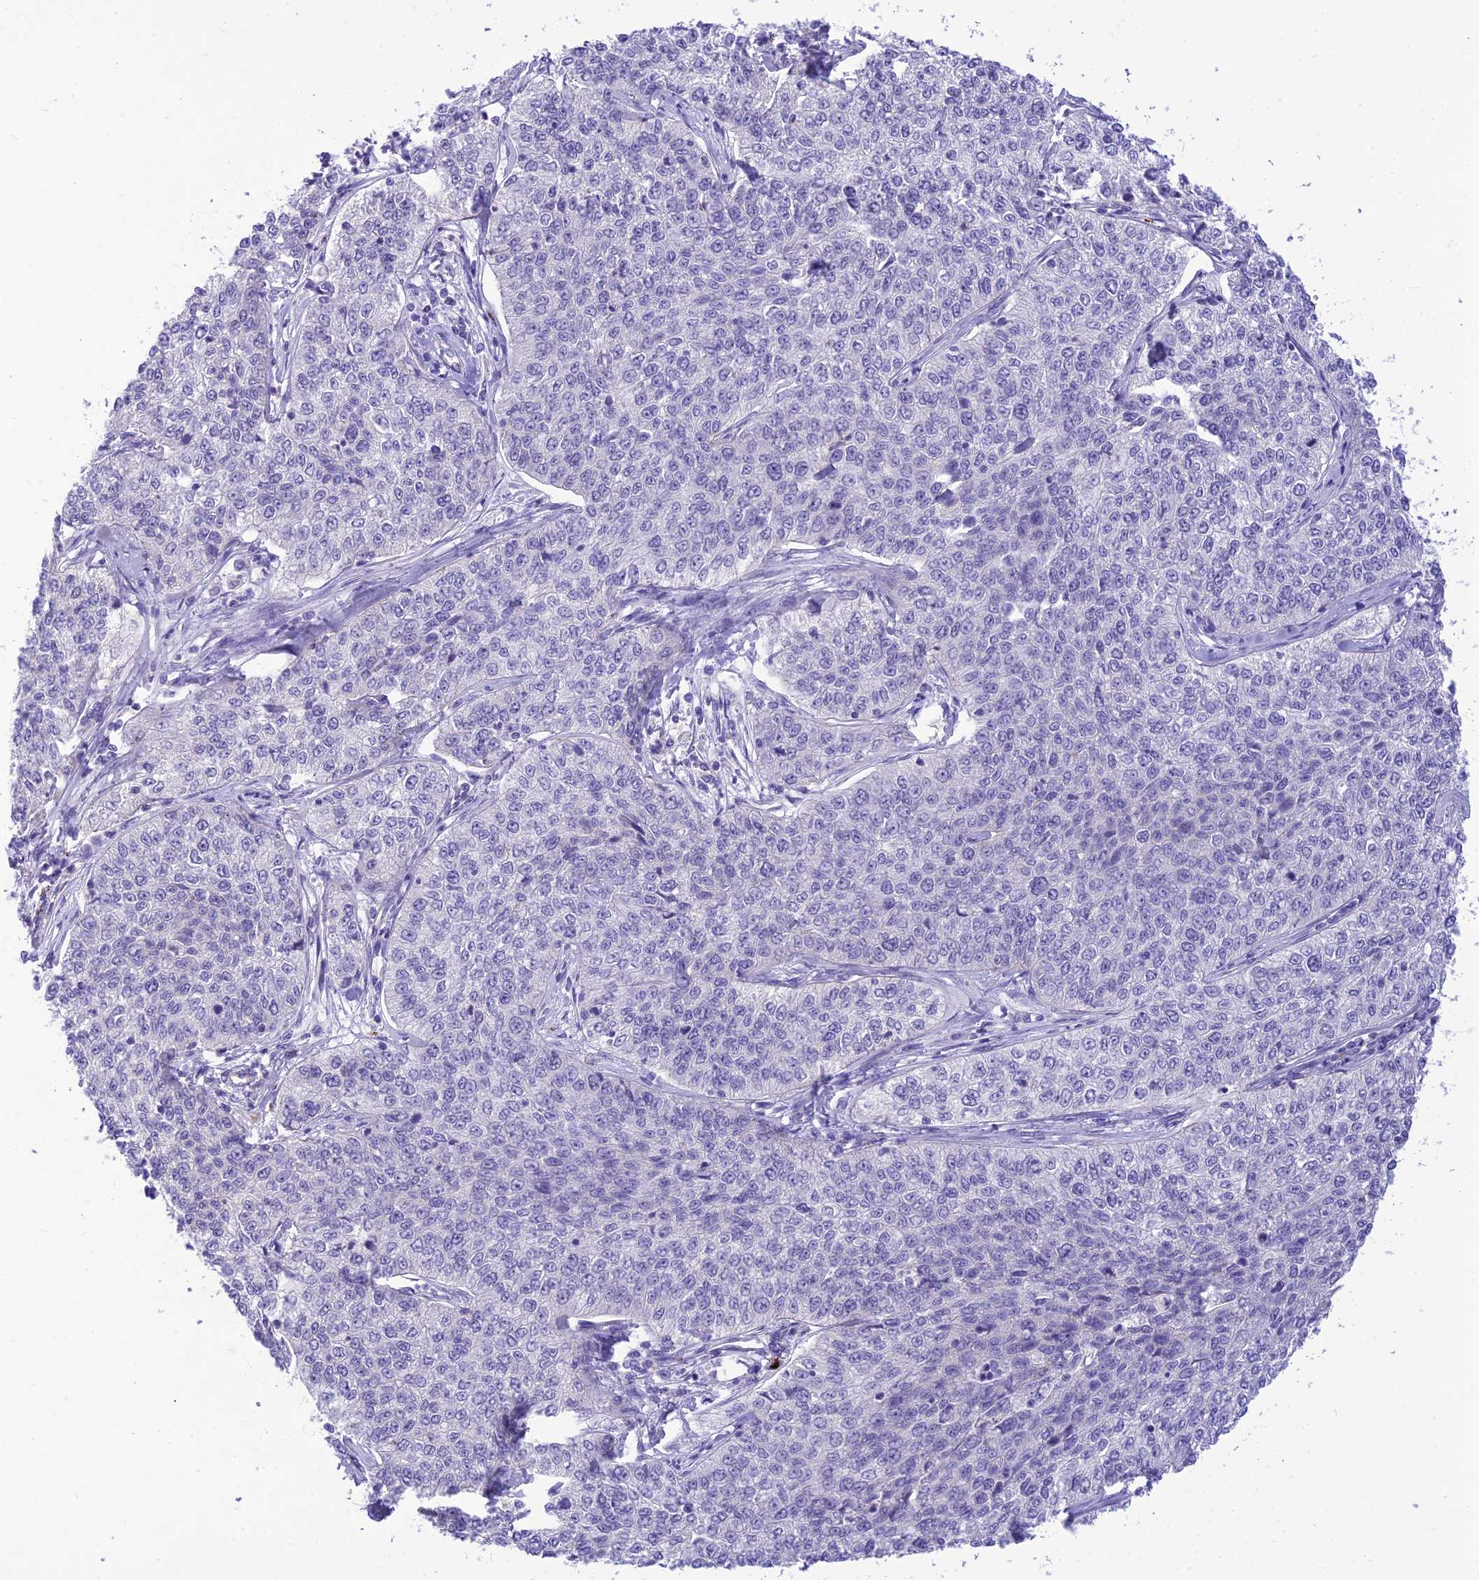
{"staining": {"intensity": "negative", "quantity": "none", "location": "none"}, "tissue": "cervical cancer", "cell_type": "Tumor cells", "image_type": "cancer", "snomed": [{"axis": "morphology", "description": "Squamous cell carcinoma, NOS"}, {"axis": "topography", "description": "Cervix"}], "caption": "IHC micrograph of neoplastic tissue: human cervical cancer (squamous cell carcinoma) stained with DAB displays no significant protein positivity in tumor cells. (Immunohistochemistry (ihc), brightfield microscopy, high magnification).", "gene": "DHDH", "patient": {"sex": "female", "age": 35}}